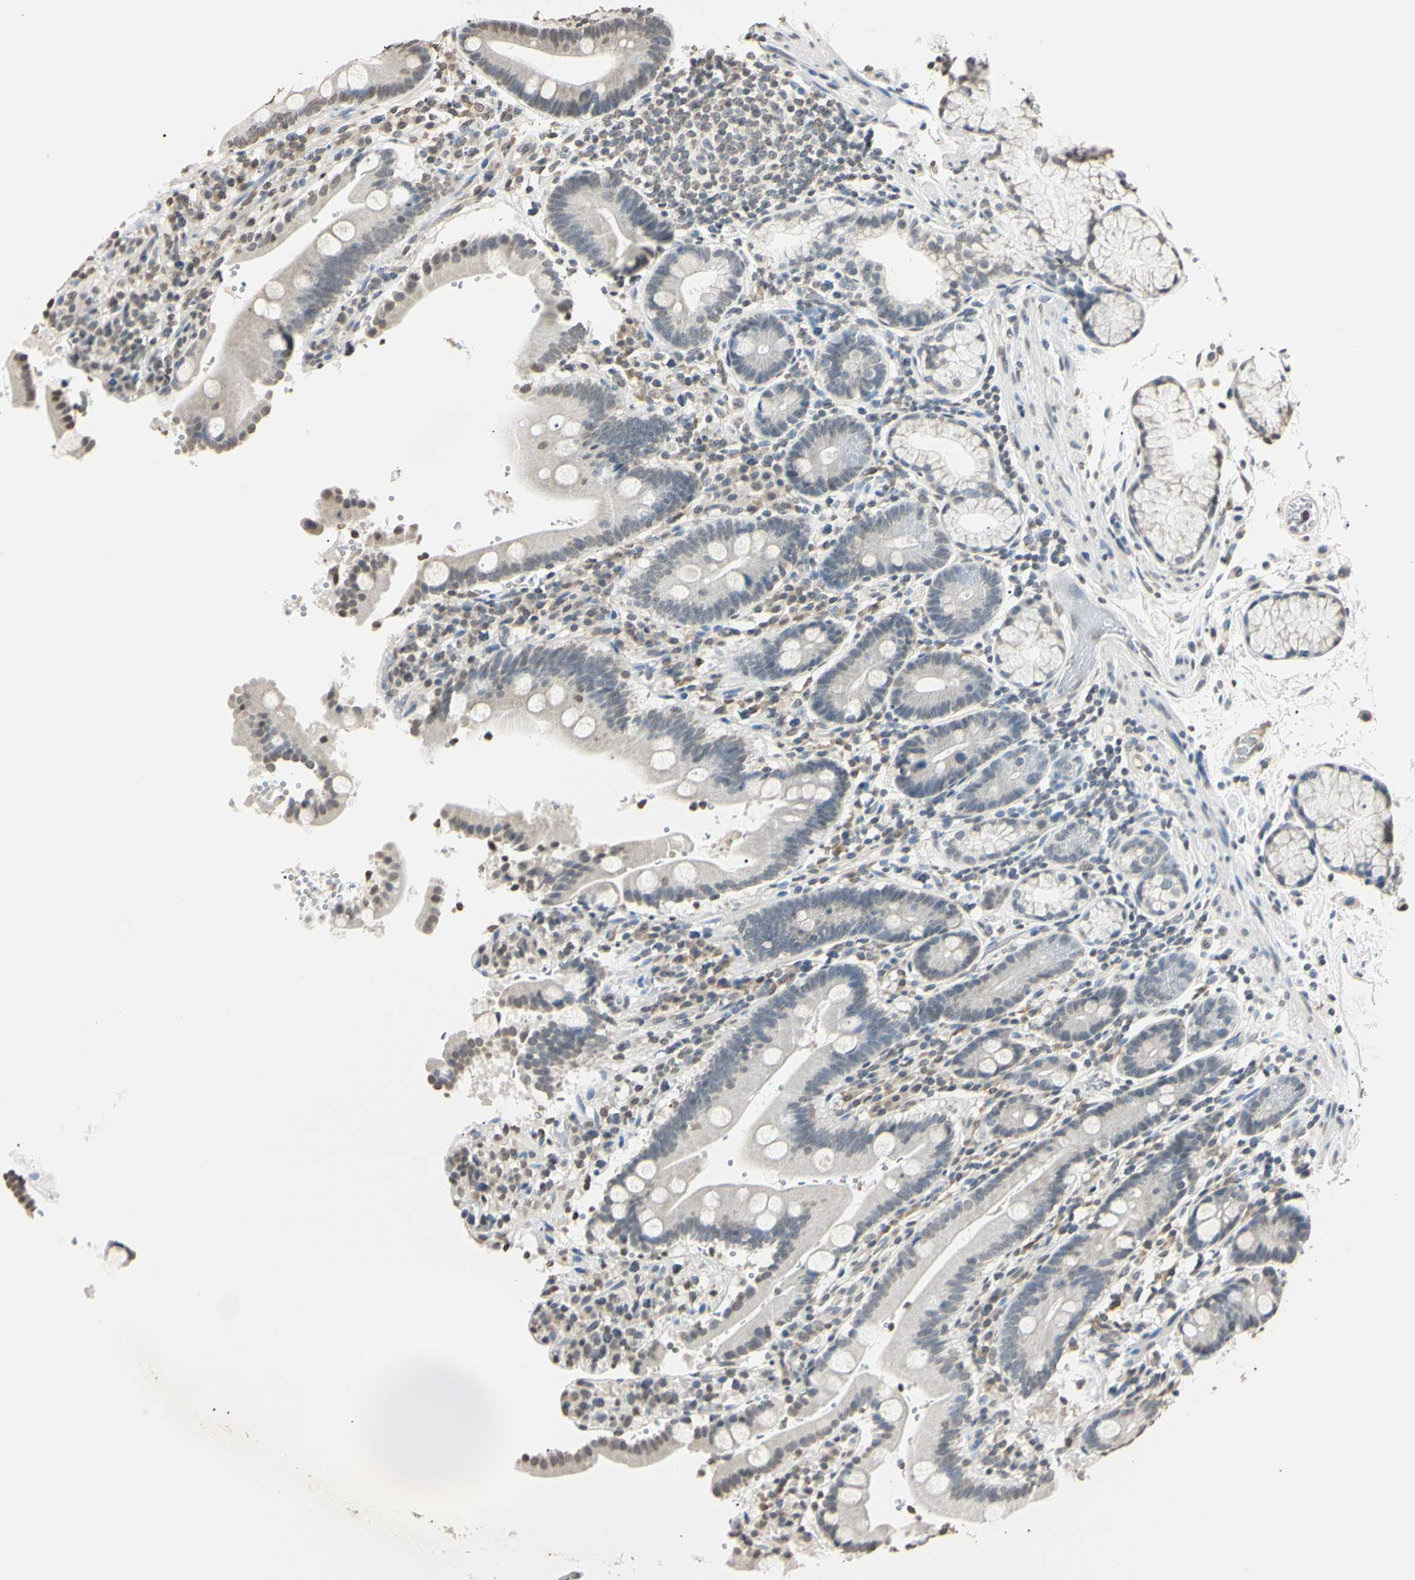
{"staining": {"intensity": "weak", "quantity": "<25%", "location": "nuclear"}, "tissue": "duodenum", "cell_type": "Glandular cells", "image_type": "normal", "snomed": [{"axis": "morphology", "description": "Normal tissue, NOS"}, {"axis": "topography", "description": "Small intestine, NOS"}], "caption": "Immunohistochemical staining of unremarkable duodenum reveals no significant expression in glandular cells.", "gene": "CDC45", "patient": {"sex": "female", "age": 71}}